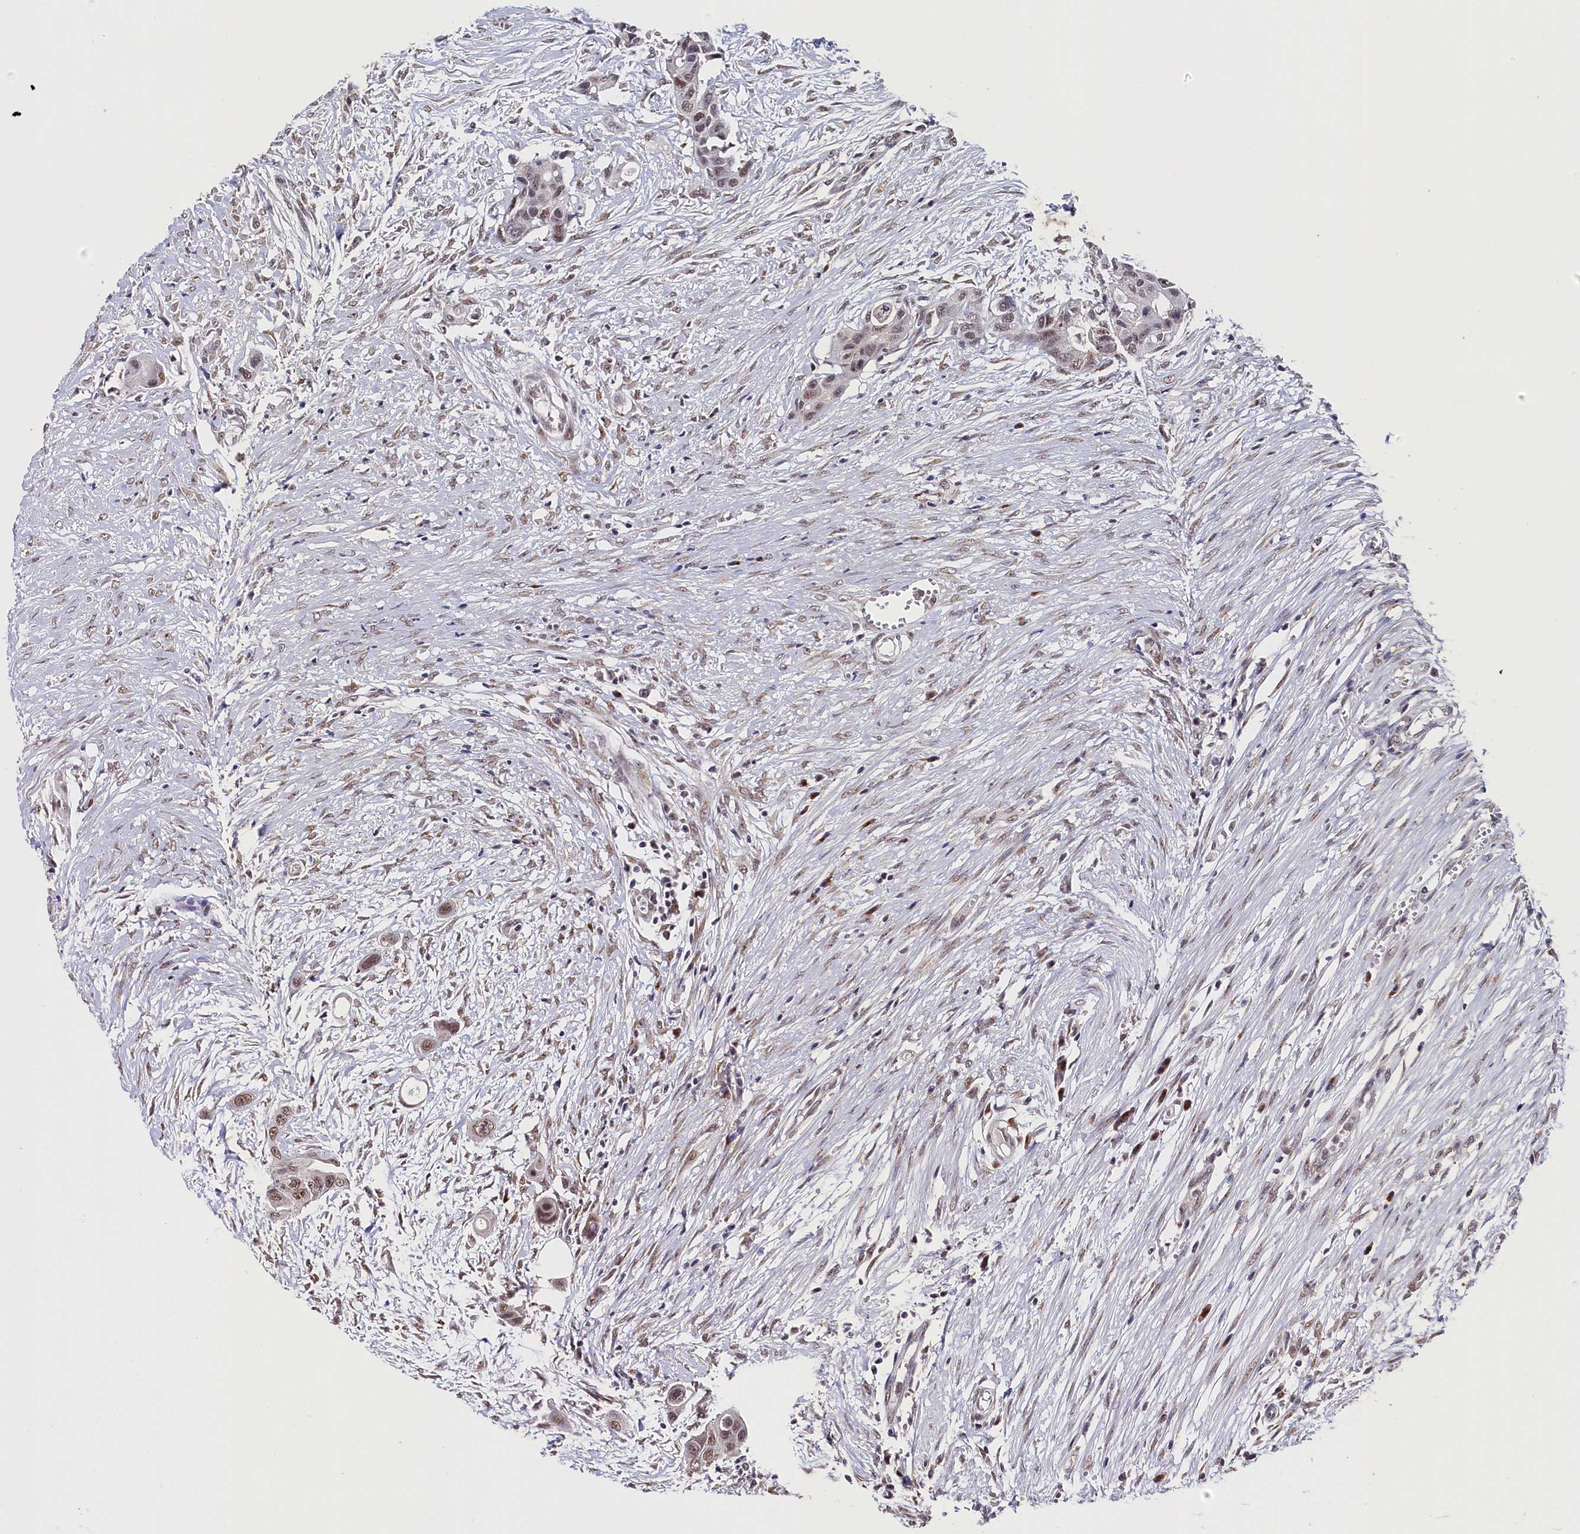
{"staining": {"intensity": "moderate", "quantity": ">75%", "location": "nuclear"}, "tissue": "colorectal cancer", "cell_type": "Tumor cells", "image_type": "cancer", "snomed": [{"axis": "morphology", "description": "Adenocarcinoma, NOS"}, {"axis": "topography", "description": "Colon"}], "caption": "The histopathology image demonstrates staining of colorectal adenocarcinoma, revealing moderate nuclear protein expression (brown color) within tumor cells.", "gene": "NCBP1", "patient": {"sex": "male", "age": 77}}